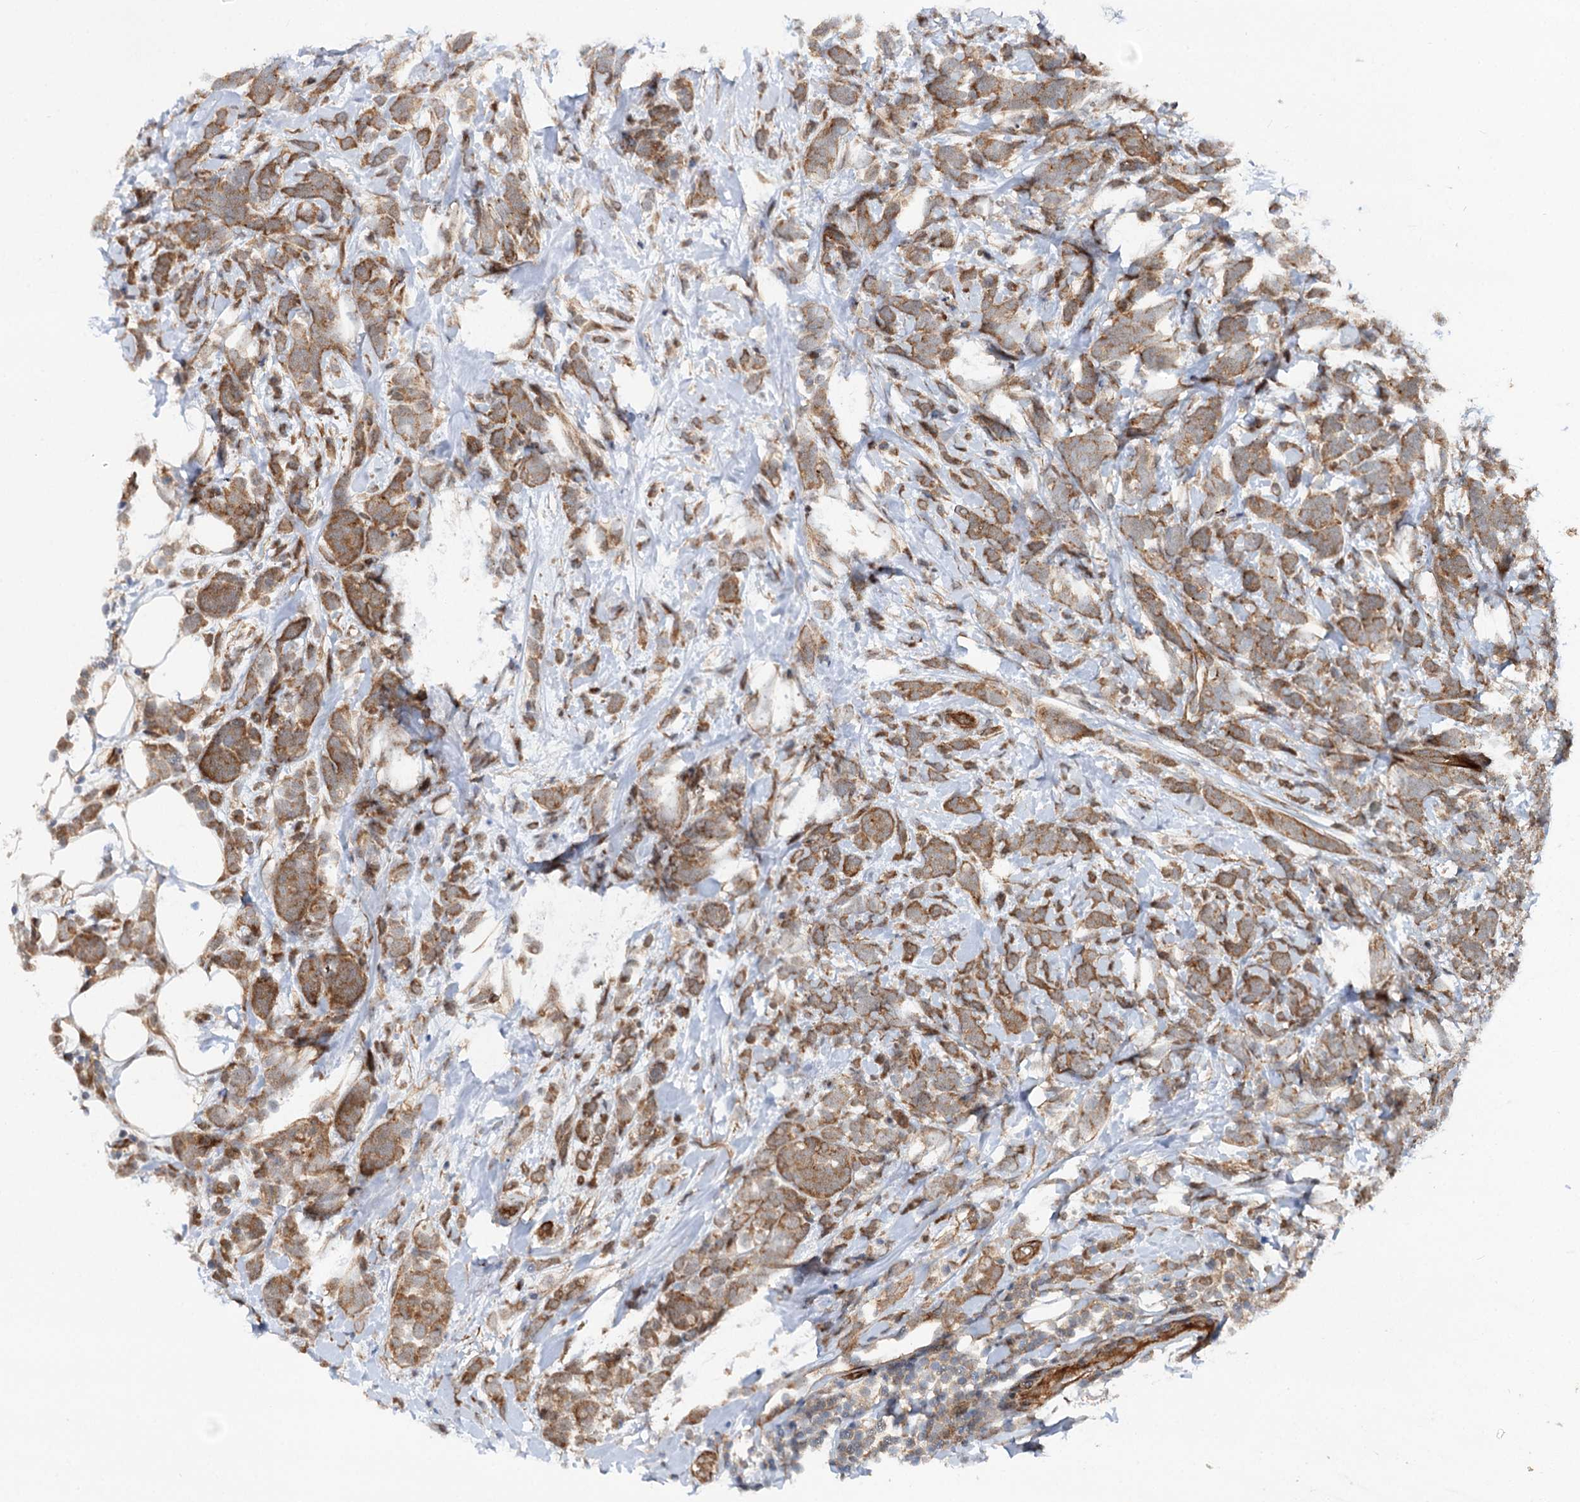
{"staining": {"intensity": "strong", "quantity": "<25%", "location": "cytoplasmic/membranous"}, "tissue": "breast cancer", "cell_type": "Tumor cells", "image_type": "cancer", "snomed": [{"axis": "morphology", "description": "Lobular carcinoma"}, {"axis": "topography", "description": "Breast"}], "caption": "Lobular carcinoma (breast) tissue exhibits strong cytoplasmic/membranous expression in about <25% of tumor cells, visualized by immunohistochemistry. (IHC, brightfield microscopy, high magnification).", "gene": "ADGRG4", "patient": {"sex": "female", "age": 58}}